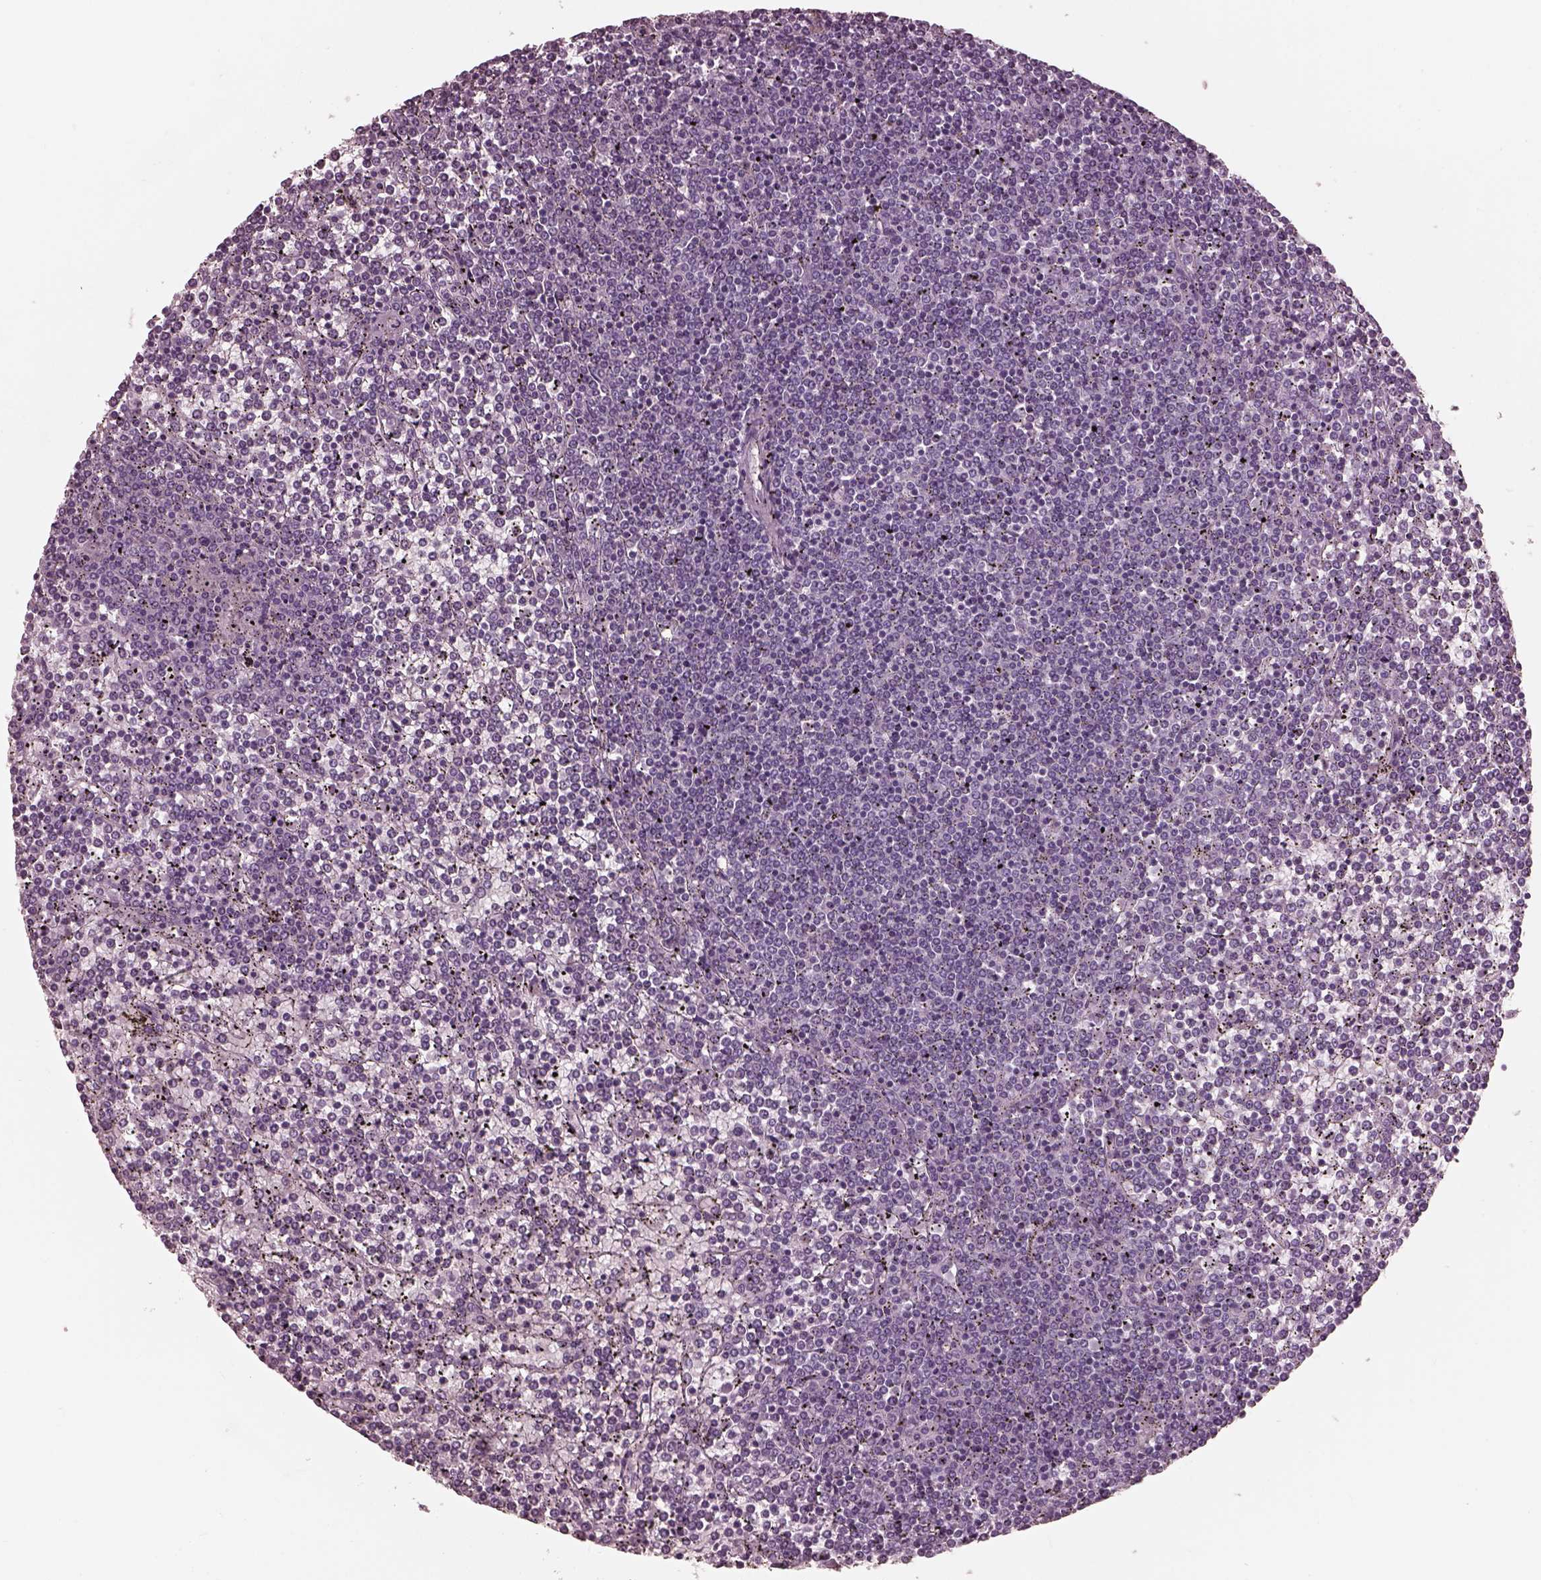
{"staining": {"intensity": "negative", "quantity": "none", "location": "none"}, "tissue": "lymphoma", "cell_type": "Tumor cells", "image_type": "cancer", "snomed": [{"axis": "morphology", "description": "Malignant lymphoma, non-Hodgkin's type, Low grade"}, {"axis": "topography", "description": "Spleen"}], "caption": "Low-grade malignant lymphoma, non-Hodgkin's type was stained to show a protein in brown. There is no significant positivity in tumor cells.", "gene": "FABP9", "patient": {"sex": "female", "age": 19}}